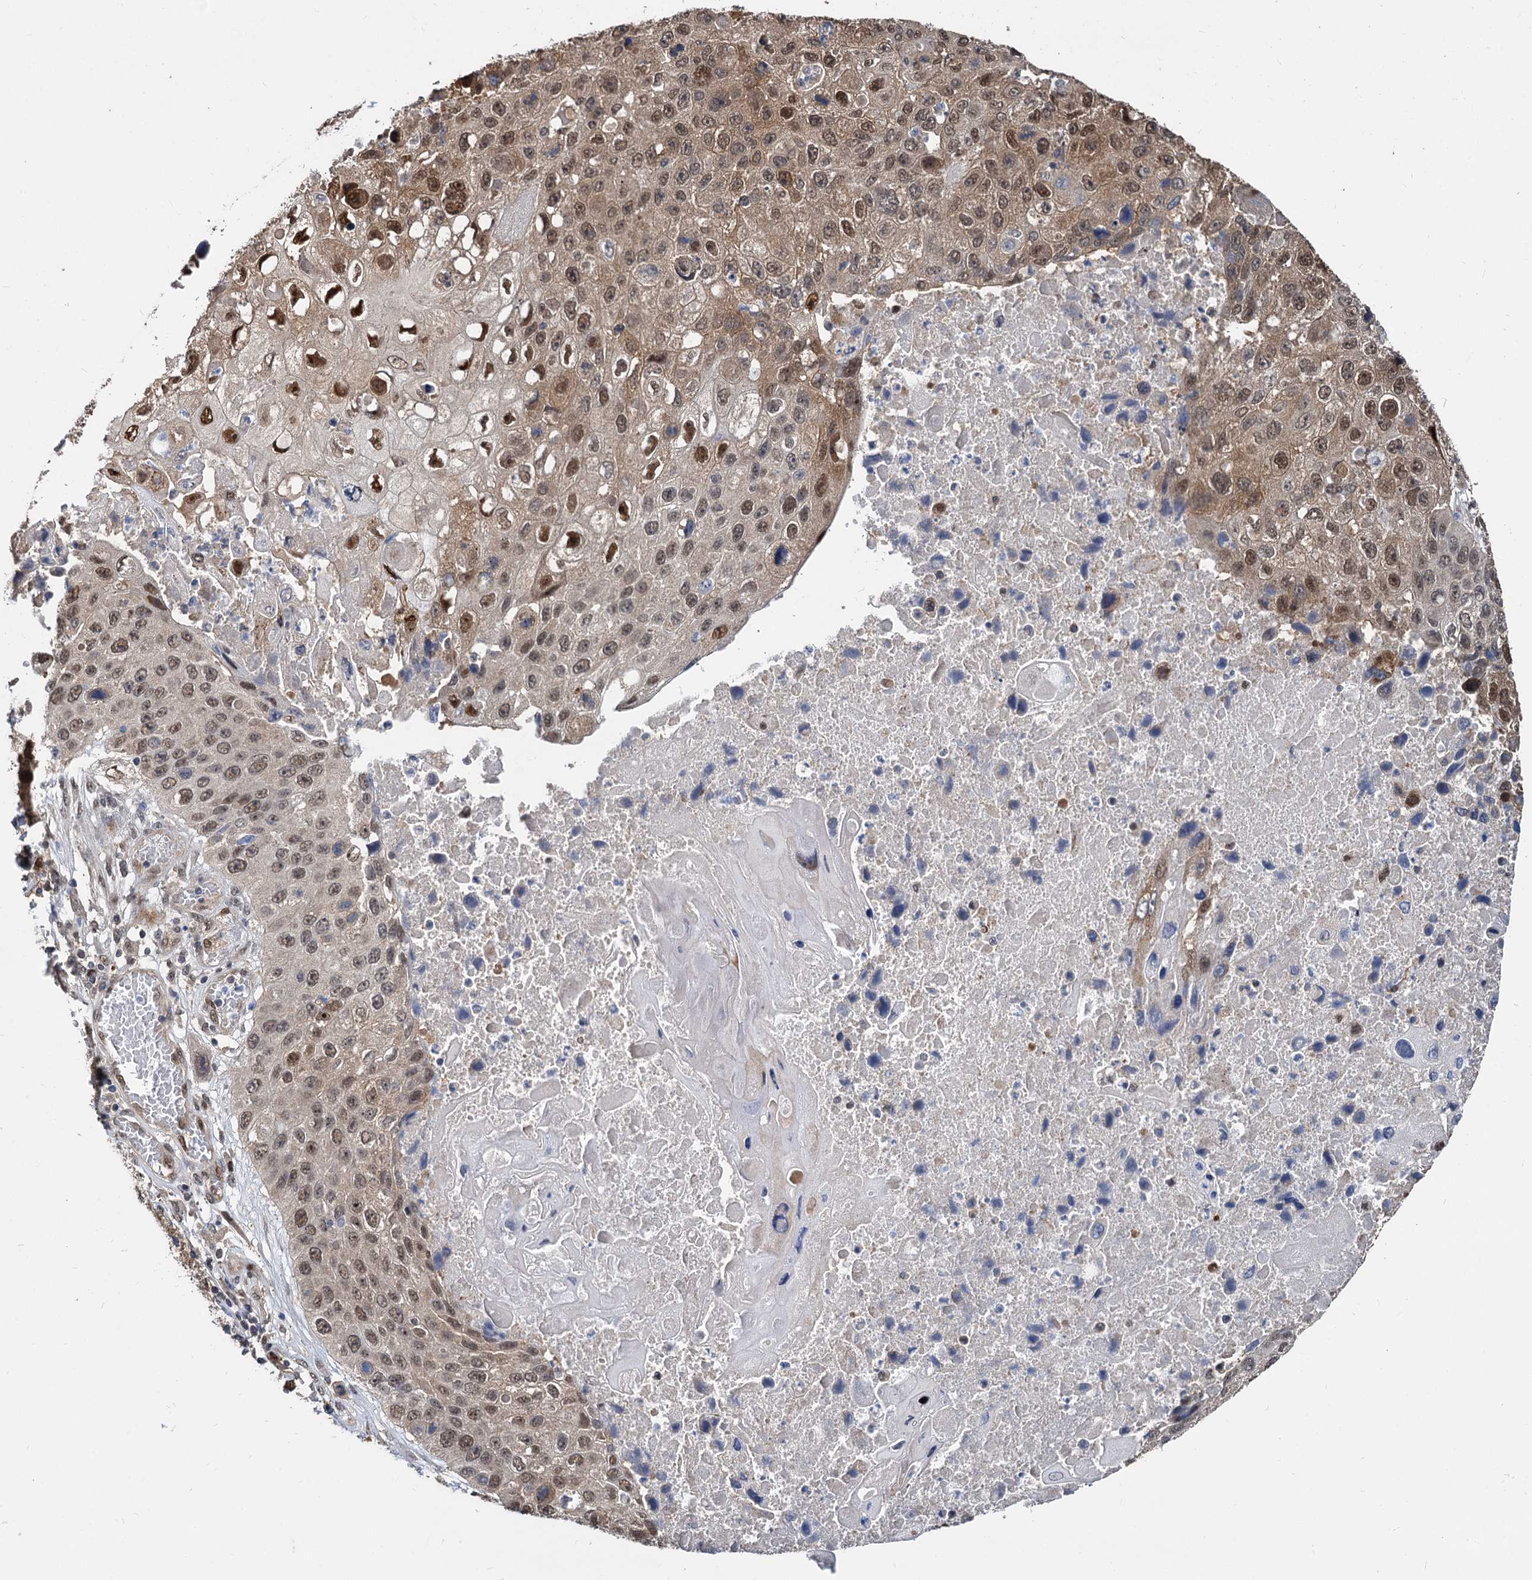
{"staining": {"intensity": "moderate", "quantity": ">75%", "location": "nuclear"}, "tissue": "lung cancer", "cell_type": "Tumor cells", "image_type": "cancer", "snomed": [{"axis": "morphology", "description": "Squamous cell carcinoma, NOS"}, {"axis": "topography", "description": "Lung"}], "caption": "Lung squamous cell carcinoma stained for a protein demonstrates moderate nuclear positivity in tumor cells. The staining was performed using DAB (3,3'-diaminobenzidine), with brown indicating positive protein expression. Nuclei are stained blue with hematoxylin.", "gene": "PSMD4", "patient": {"sex": "male", "age": 61}}